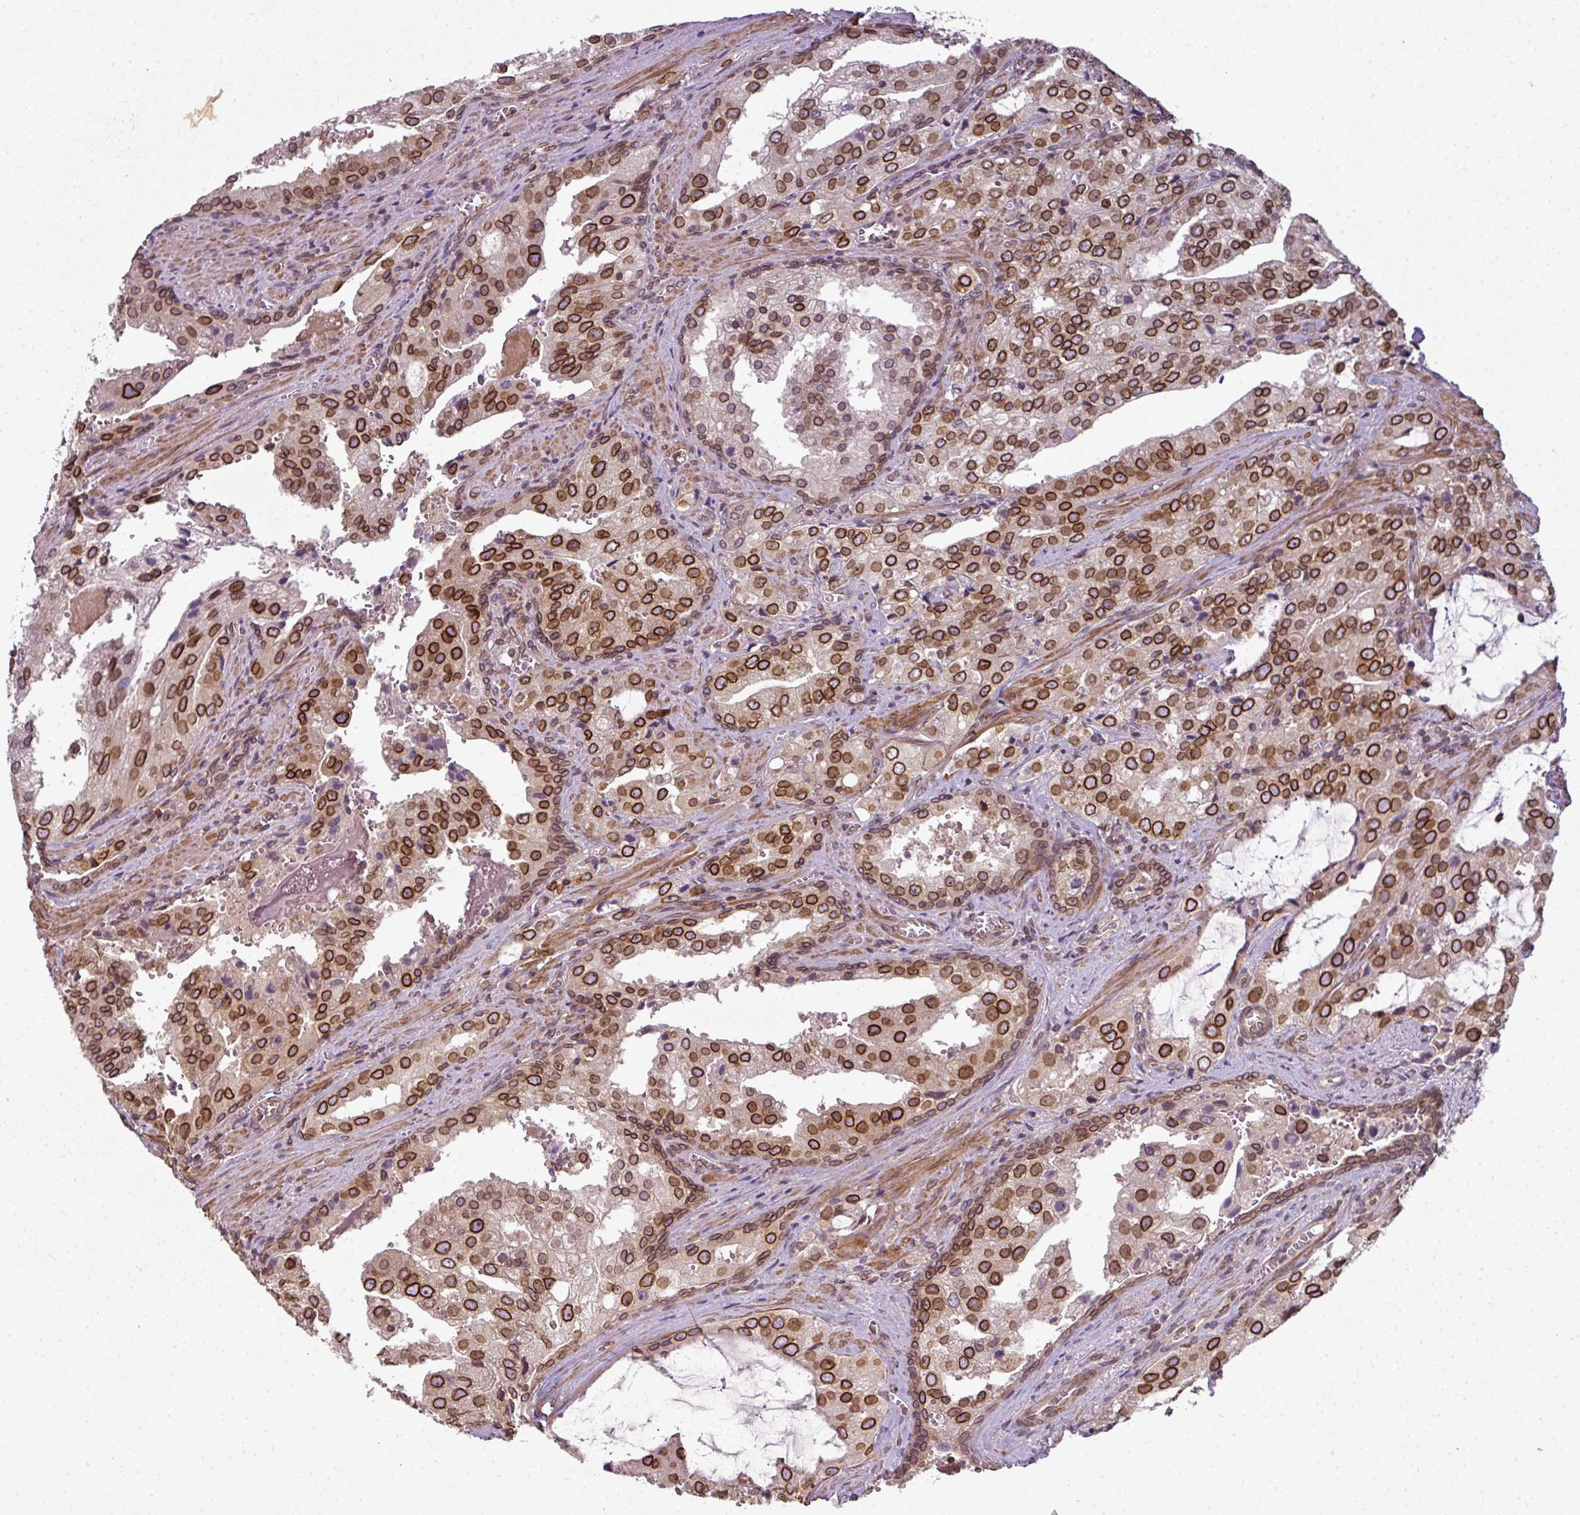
{"staining": {"intensity": "strong", "quantity": ">75%", "location": "cytoplasmic/membranous,nuclear"}, "tissue": "prostate cancer", "cell_type": "Tumor cells", "image_type": "cancer", "snomed": [{"axis": "morphology", "description": "Adenocarcinoma, High grade"}, {"axis": "topography", "description": "Prostate"}], "caption": "Protein analysis of prostate cancer tissue reveals strong cytoplasmic/membranous and nuclear positivity in approximately >75% of tumor cells. Ihc stains the protein of interest in brown and the nuclei are stained blue.", "gene": "RANGAP1", "patient": {"sex": "male", "age": 68}}